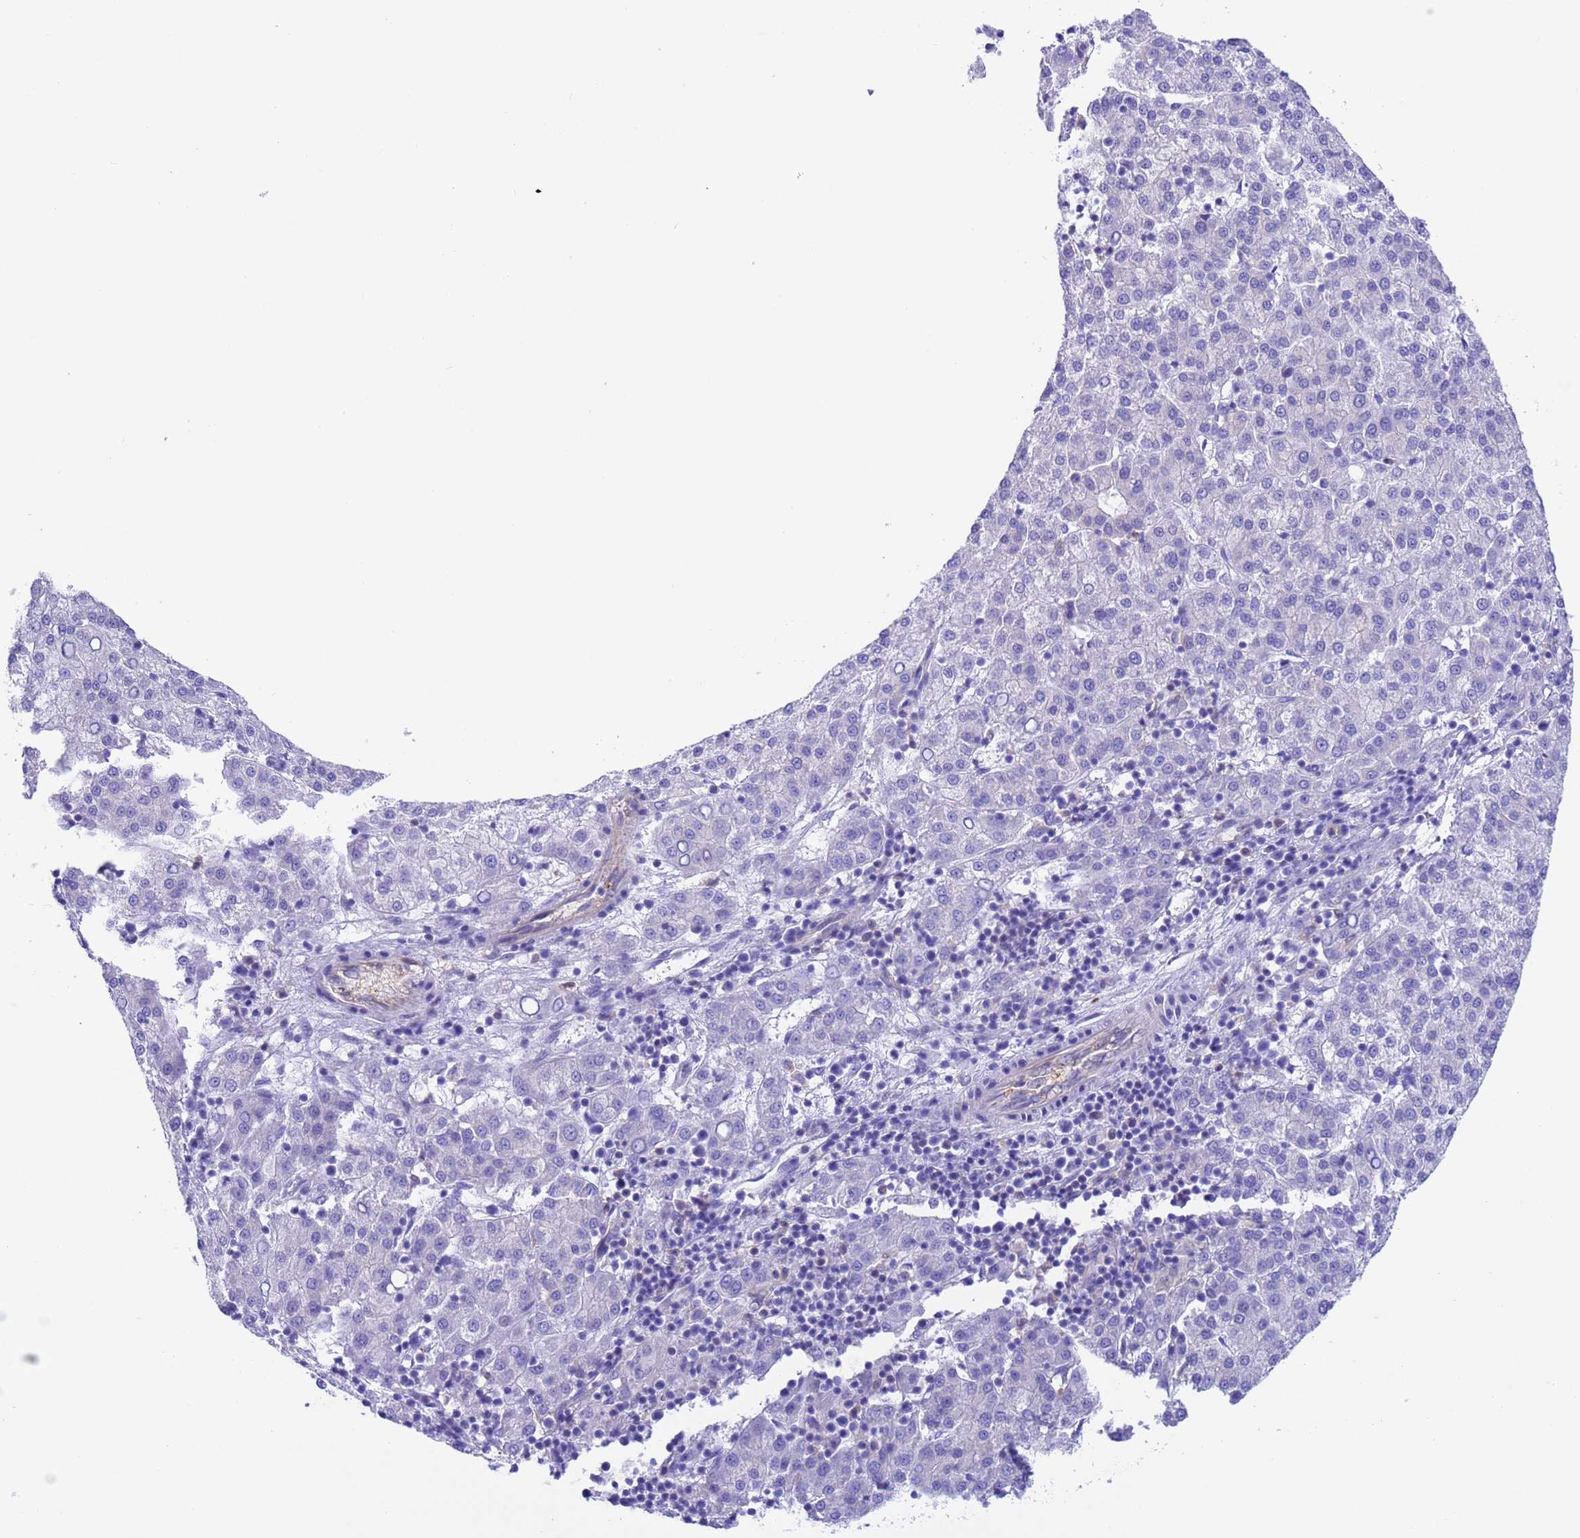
{"staining": {"intensity": "negative", "quantity": "none", "location": "none"}, "tissue": "liver cancer", "cell_type": "Tumor cells", "image_type": "cancer", "snomed": [{"axis": "morphology", "description": "Carcinoma, Hepatocellular, NOS"}, {"axis": "topography", "description": "Liver"}], "caption": "There is no significant staining in tumor cells of hepatocellular carcinoma (liver). The staining was performed using DAB to visualize the protein expression in brown, while the nuclei were stained in blue with hematoxylin (Magnification: 20x).", "gene": "C6orf47", "patient": {"sex": "female", "age": 58}}